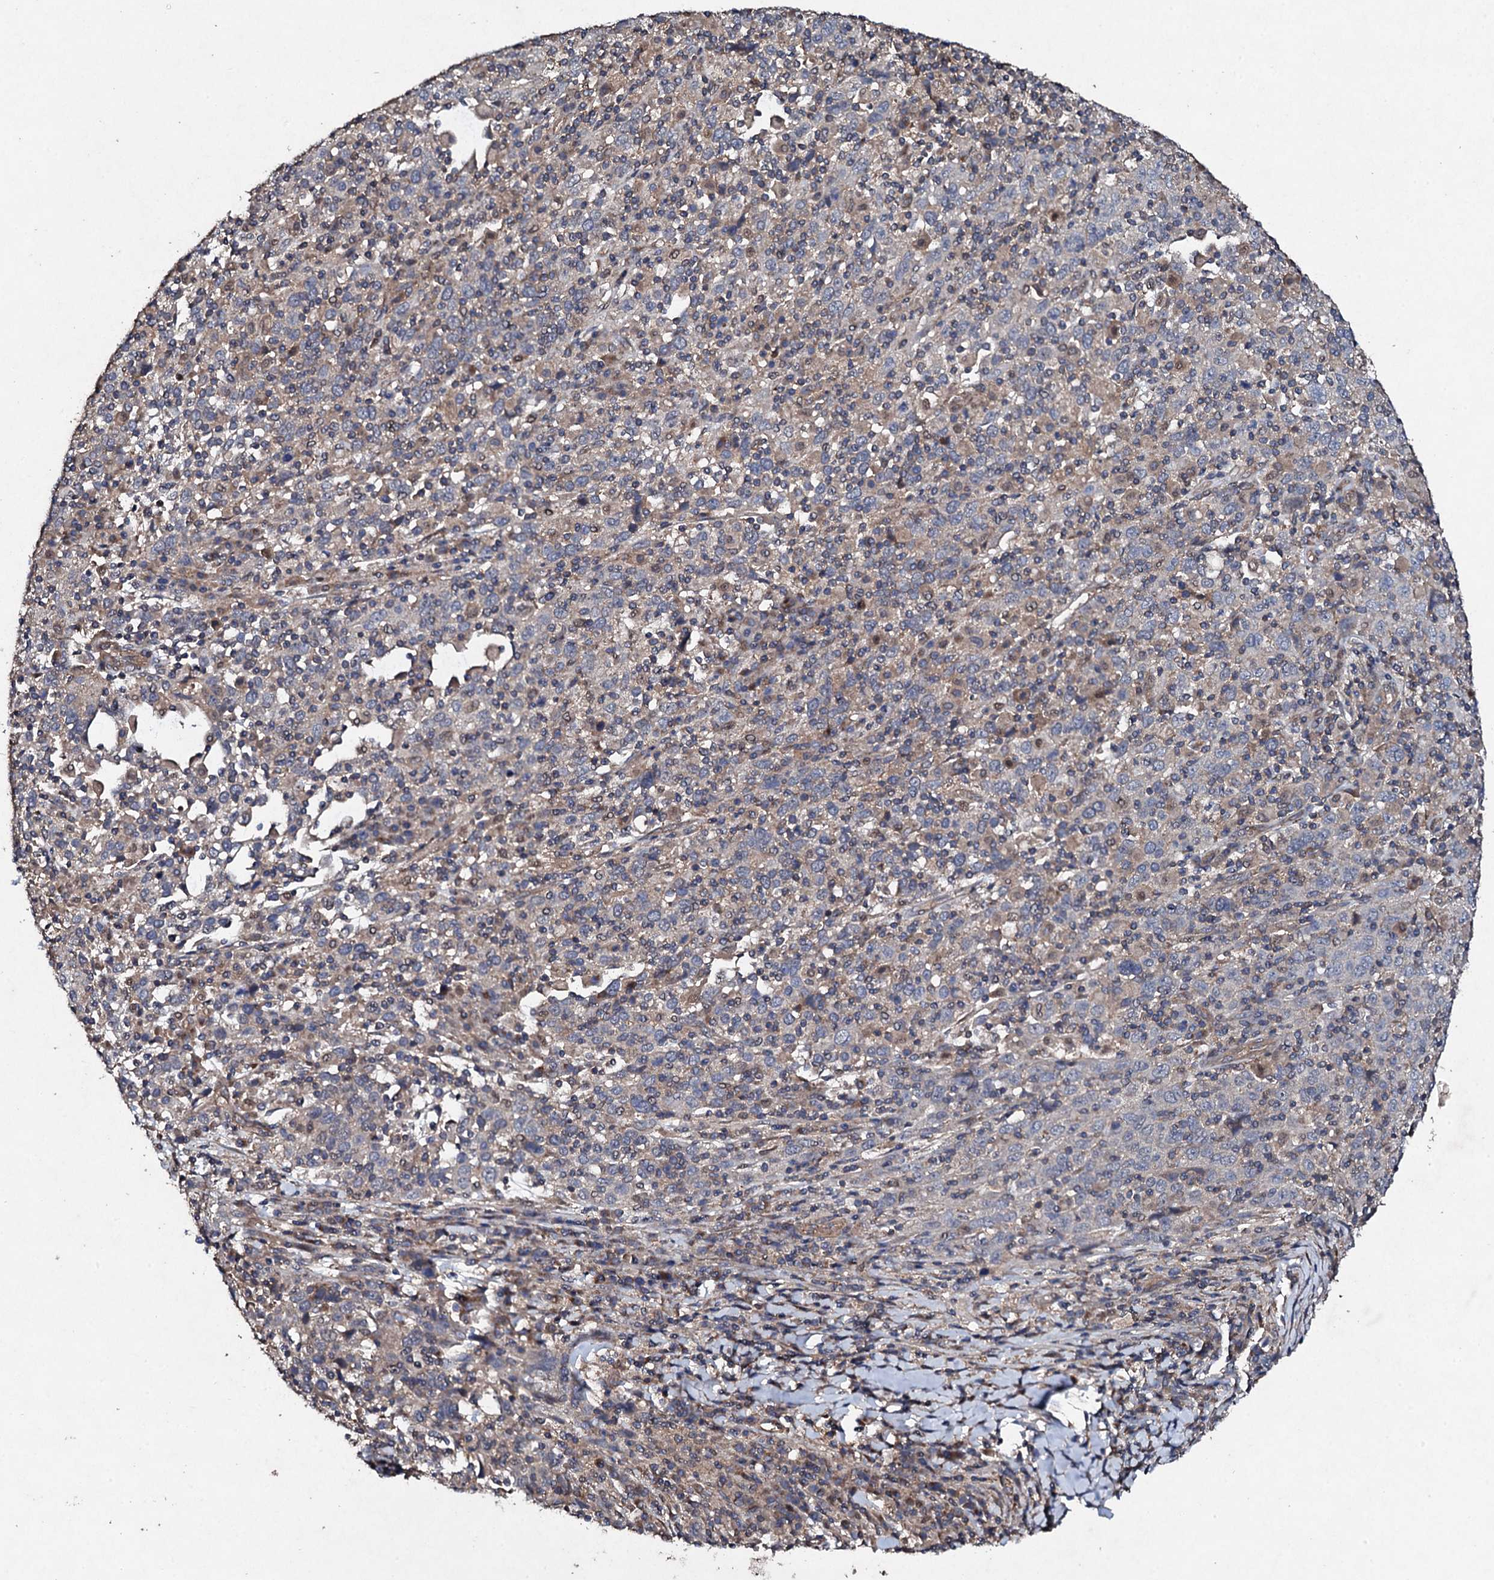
{"staining": {"intensity": "weak", "quantity": "<25%", "location": "cytoplasmic/membranous"}, "tissue": "cervical cancer", "cell_type": "Tumor cells", "image_type": "cancer", "snomed": [{"axis": "morphology", "description": "Squamous cell carcinoma, NOS"}, {"axis": "topography", "description": "Cervix"}], "caption": "Micrograph shows no significant protein expression in tumor cells of squamous cell carcinoma (cervical).", "gene": "MOCOS", "patient": {"sex": "female", "age": 46}}